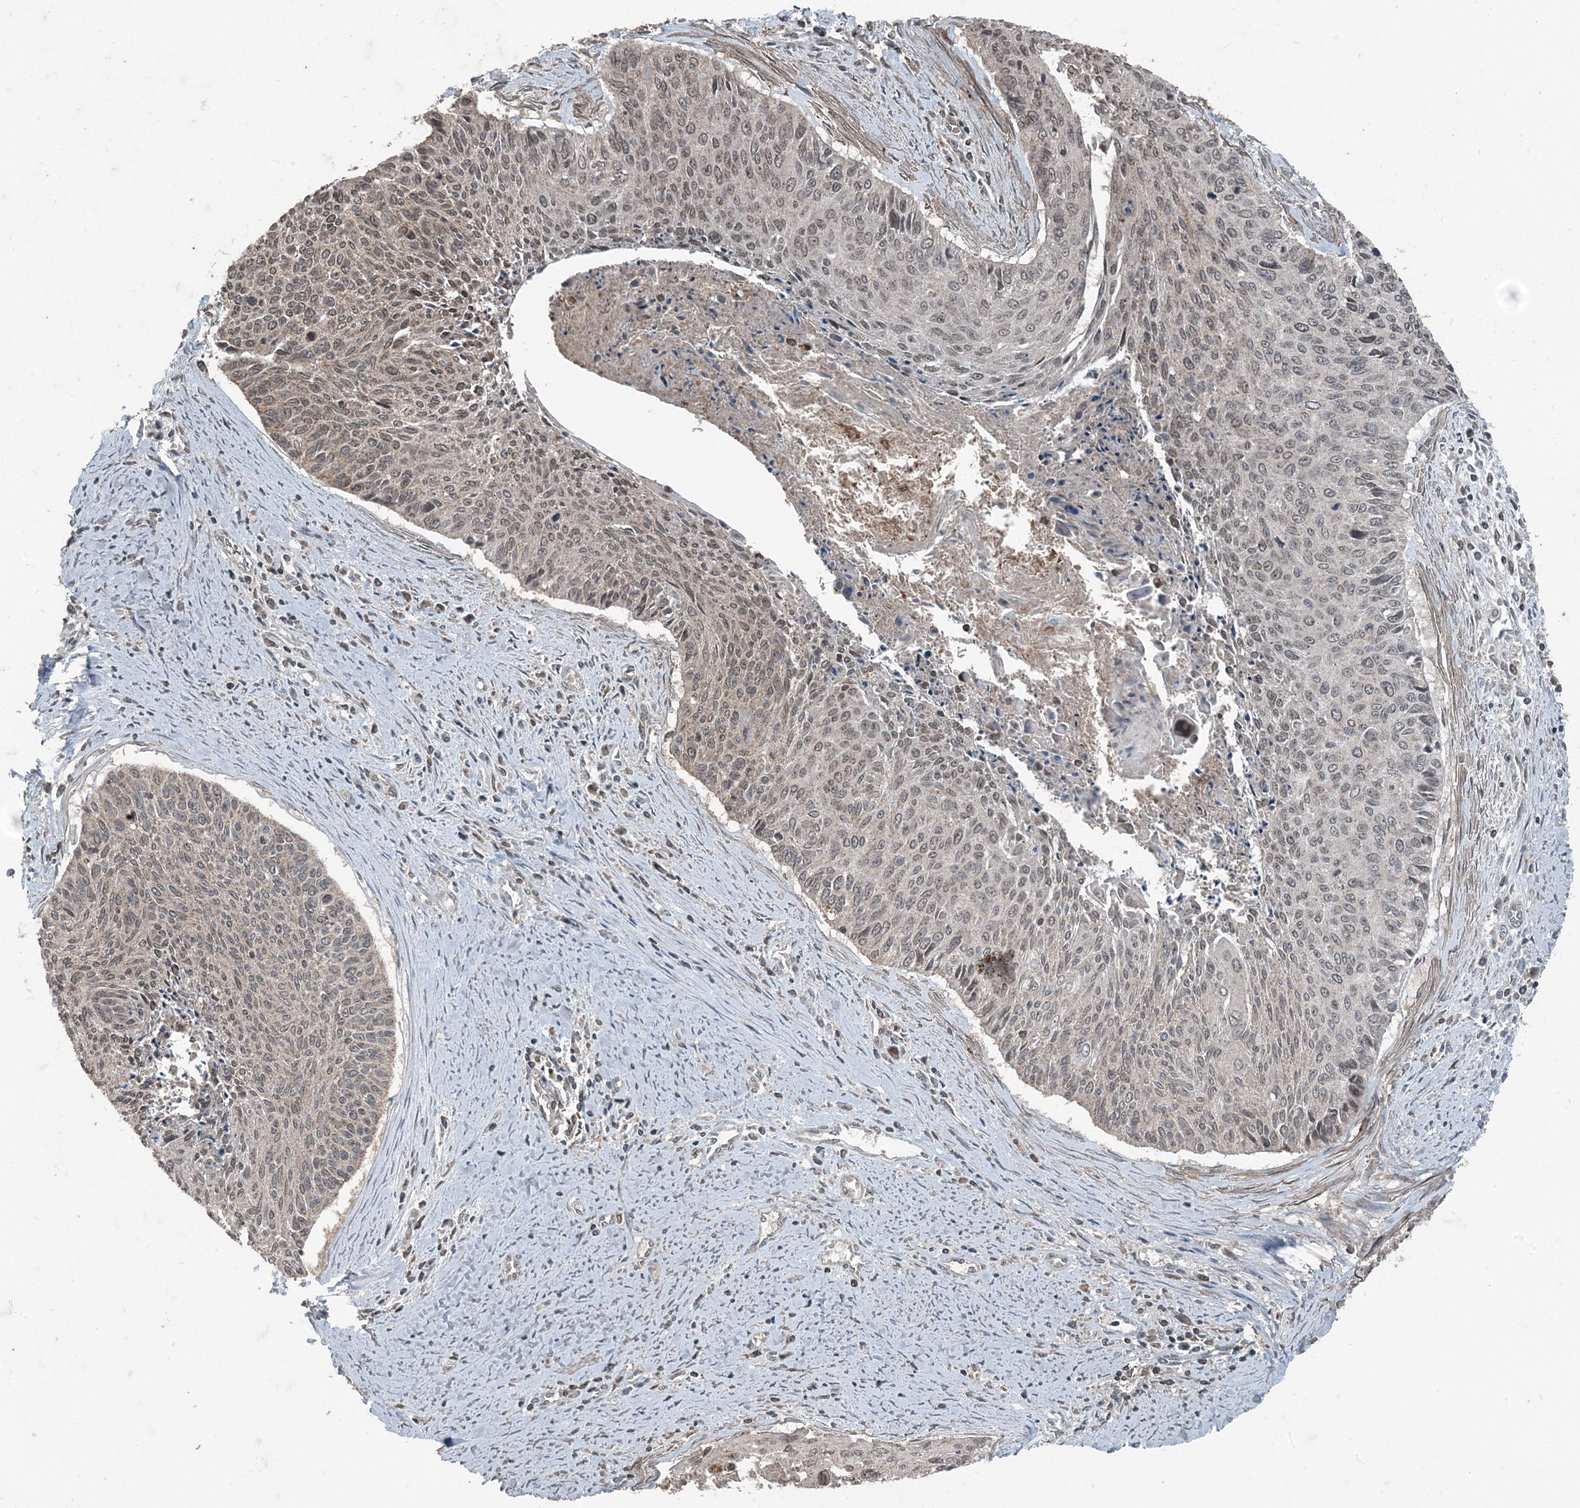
{"staining": {"intensity": "moderate", "quantity": ">75%", "location": "cytoplasmic/membranous,nuclear"}, "tissue": "cervical cancer", "cell_type": "Tumor cells", "image_type": "cancer", "snomed": [{"axis": "morphology", "description": "Squamous cell carcinoma, NOS"}, {"axis": "topography", "description": "Cervix"}], "caption": "Cervical squamous cell carcinoma tissue exhibits moderate cytoplasmic/membranous and nuclear staining in about >75% of tumor cells", "gene": "GNL1", "patient": {"sex": "female", "age": 55}}